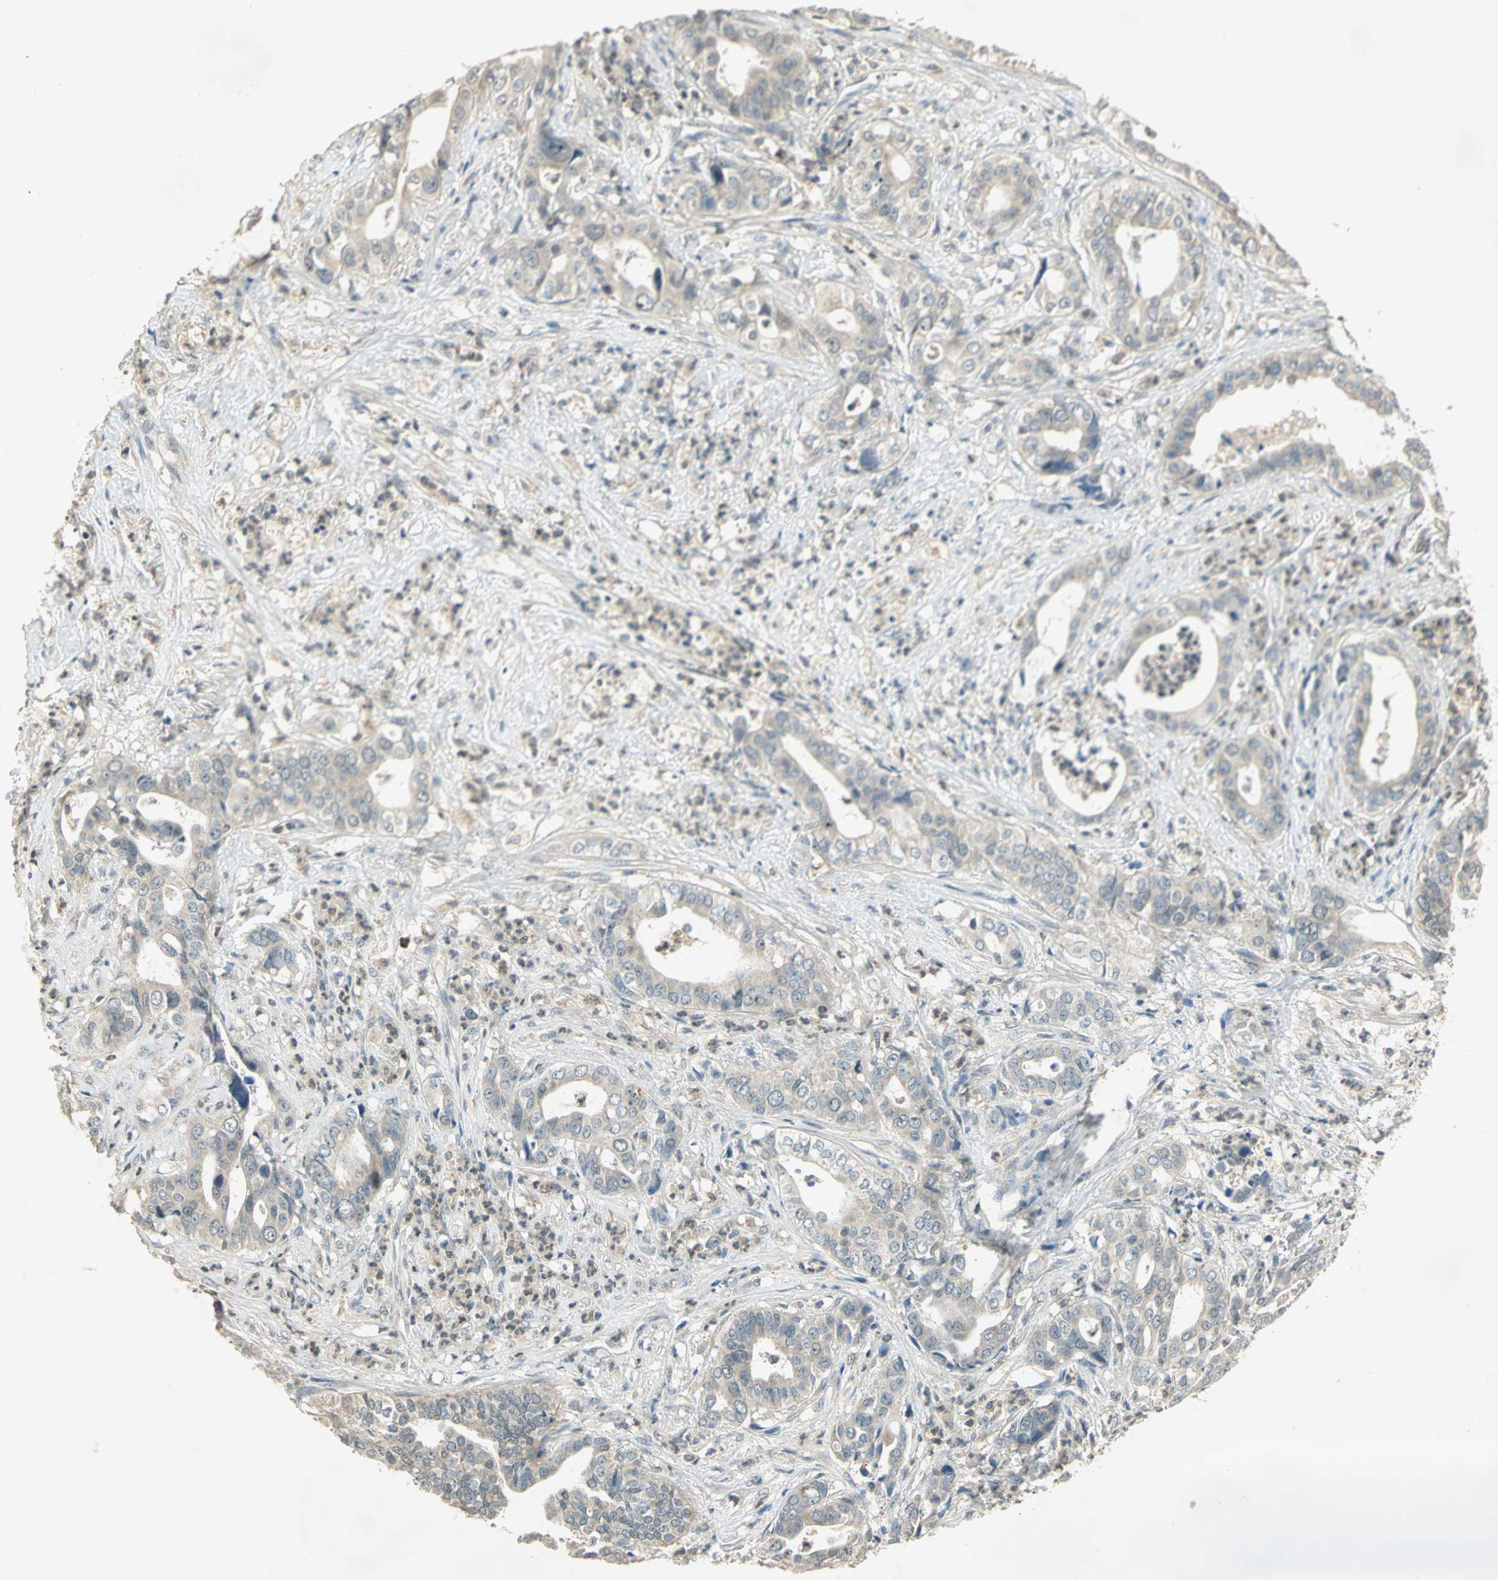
{"staining": {"intensity": "weak", "quantity": "<25%", "location": "cytoplasmic/membranous"}, "tissue": "liver cancer", "cell_type": "Tumor cells", "image_type": "cancer", "snomed": [{"axis": "morphology", "description": "Cholangiocarcinoma"}, {"axis": "topography", "description": "Liver"}], "caption": "An image of liver cholangiocarcinoma stained for a protein demonstrates no brown staining in tumor cells.", "gene": "BIRC2", "patient": {"sex": "female", "age": 61}}